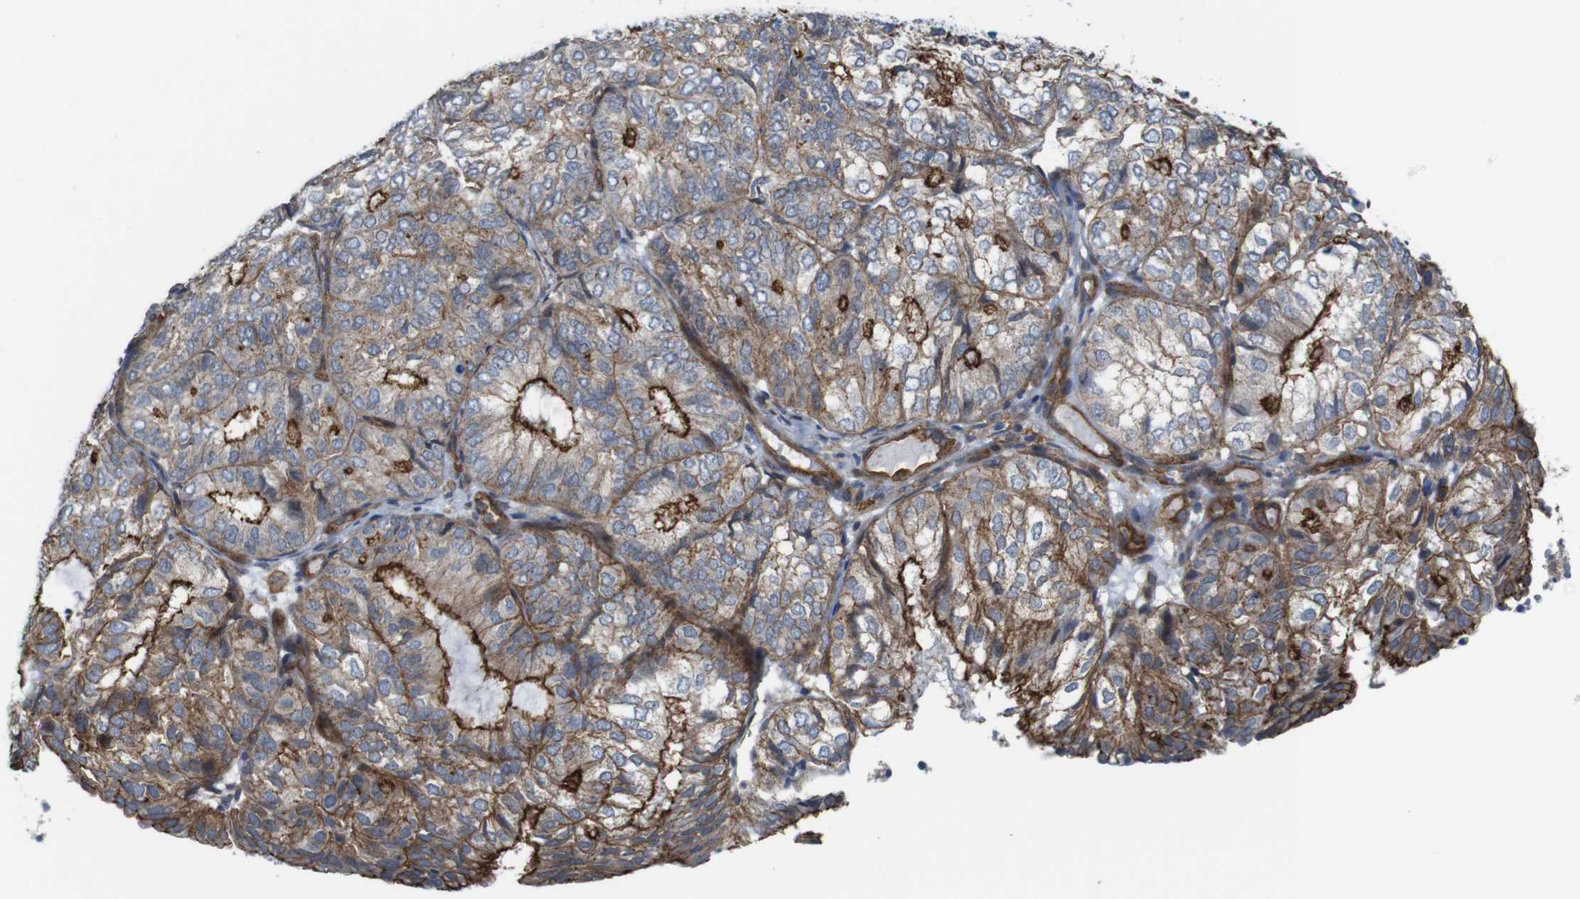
{"staining": {"intensity": "strong", "quantity": ">75%", "location": "cytoplasmic/membranous"}, "tissue": "endometrial cancer", "cell_type": "Tumor cells", "image_type": "cancer", "snomed": [{"axis": "morphology", "description": "Adenocarcinoma, NOS"}, {"axis": "topography", "description": "Uterus"}], "caption": "IHC of human endometrial adenocarcinoma exhibits high levels of strong cytoplasmic/membranous staining in about >75% of tumor cells.", "gene": "PTGER4", "patient": {"sex": "female", "age": 60}}